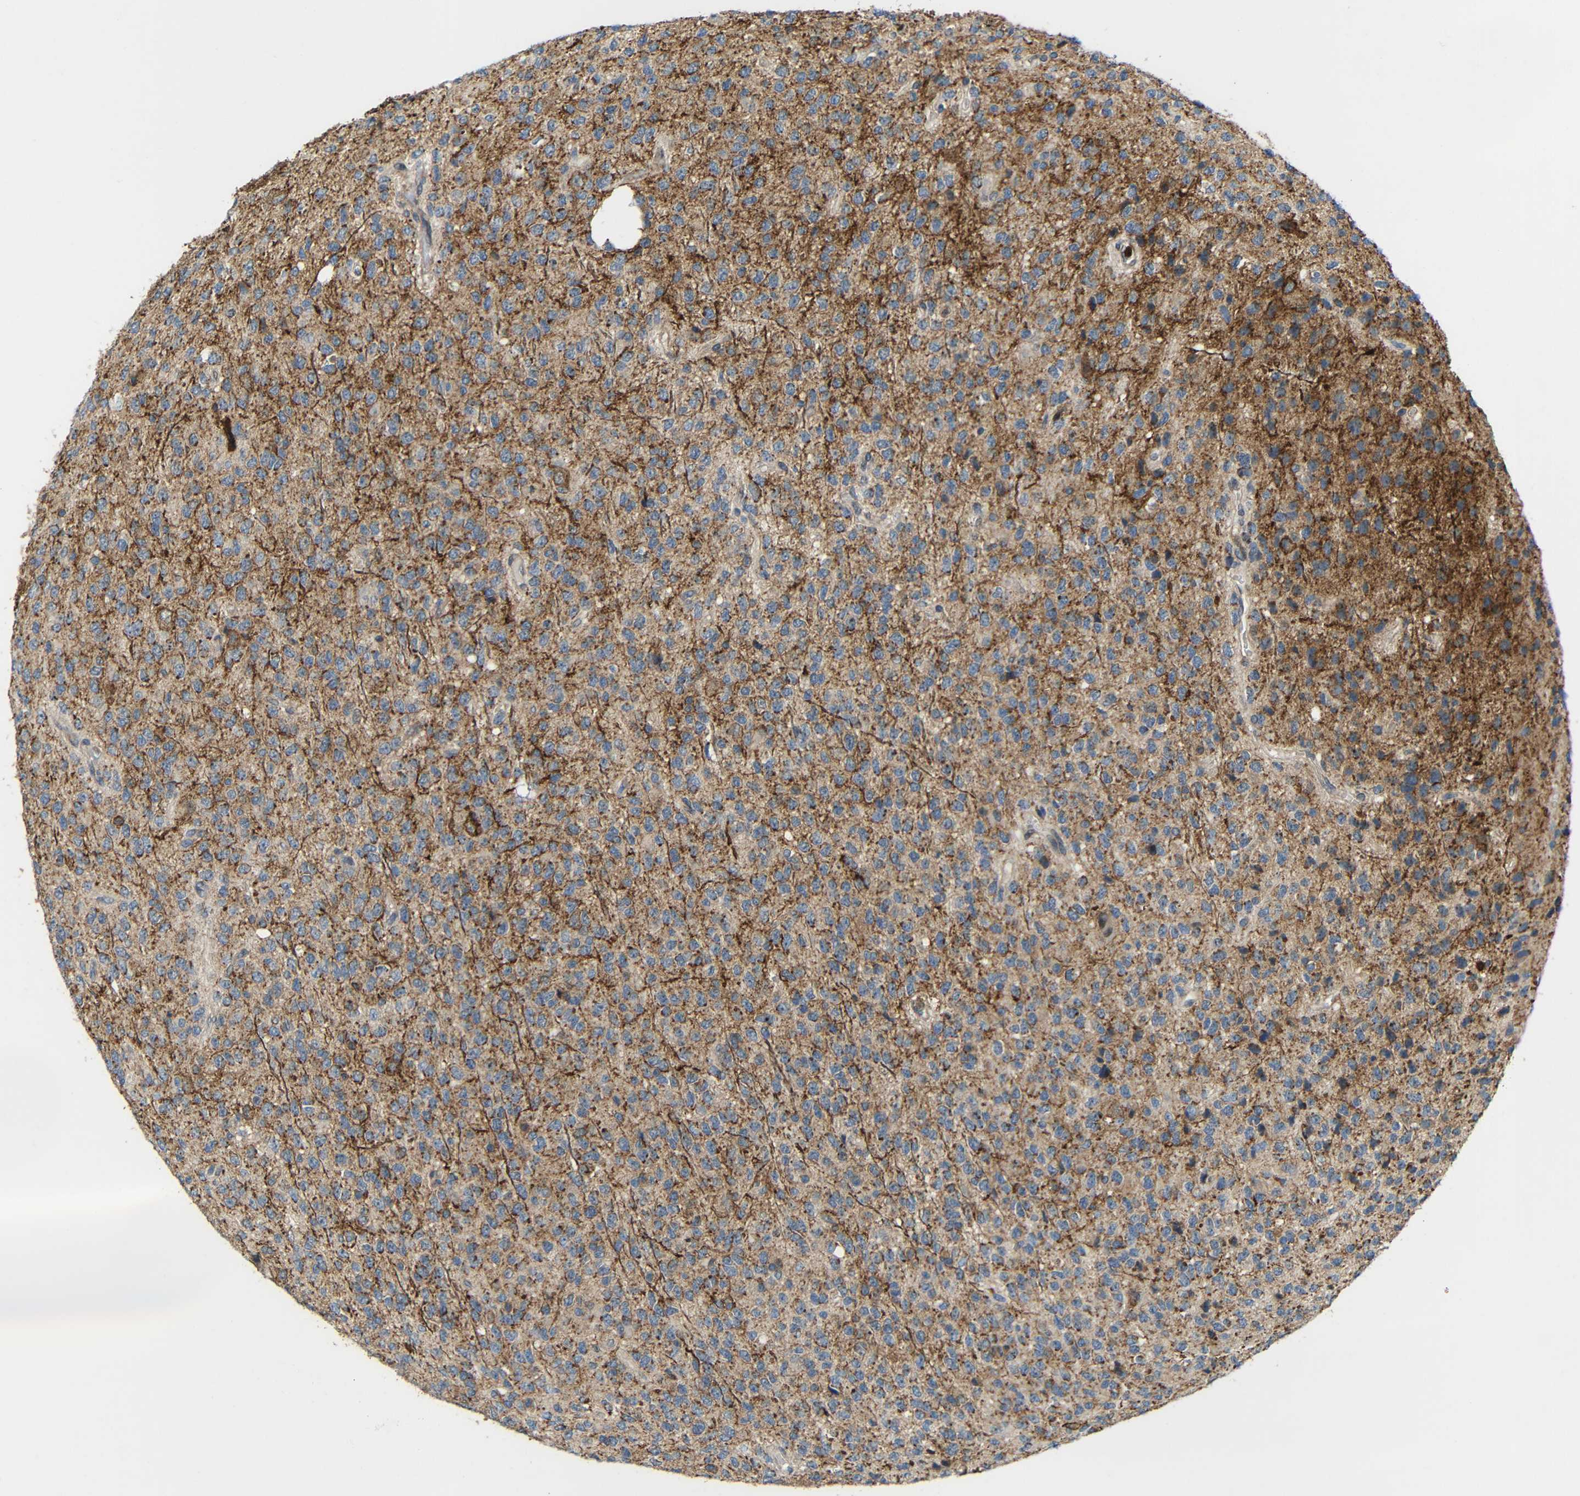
{"staining": {"intensity": "moderate", "quantity": ">75%", "location": "cytoplasmic/membranous"}, "tissue": "glioma", "cell_type": "Tumor cells", "image_type": "cancer", "snomed": [{"axis": "morphology", "description": "Glioma, malignant, High grade"}, {"axis": "topography", "description": "pancreas cauda"}], "caption": "IHC micrograph of neoplastic tissue: high-grade glioma (malignant) stained using immunohistochemistry displays medium levels of moderate protein expression localized specifically in the cytoplasmic/membranous of tumor cells, appearing as a cytoplasmic/membranous brown color.", "gene": "C1GALT1", "patient": {"sex": "male", "age": 60}}